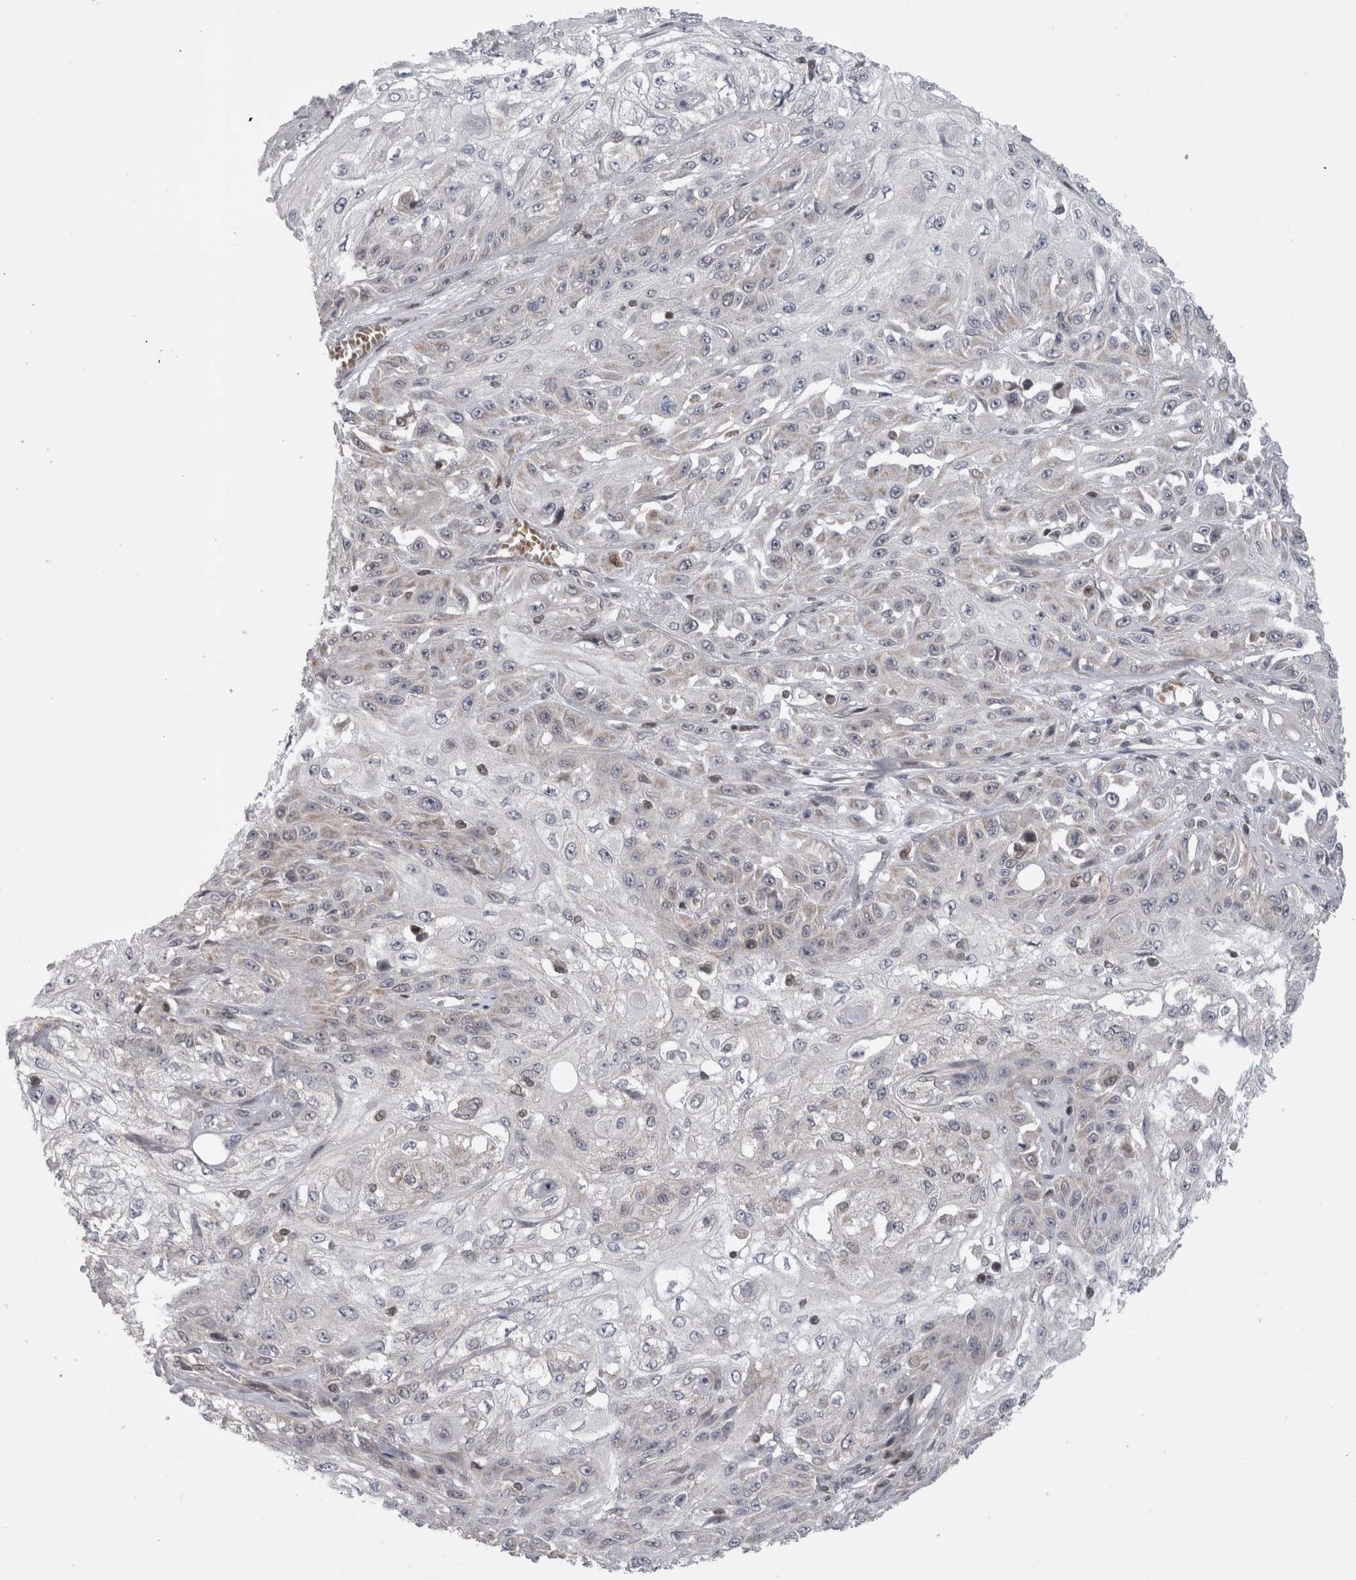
{"staining": {"intensity": "negative", "quantity": "none", "location": "none"}, "tissue": "skin cancer", "cell_type": "Tumor cells", "image_type": "cancer", "snomed": [{"axis": "morphology", "description": "Squamous cell carcinoma, NOS"}, {"axis": "morphology", "description": "Squamous cell carcinoma, metastatic, NOS"}, {"axis": "topography", "description": "Skin"}, {"axis": "topography", "description": "Lymph node"}], "caption": "Protein analysis of metastatic squamous cell carcinoma (skin) reveals no significant staining in tumor cells. (DAB (3,3'-diaminobenzidine) IHC, high magnification).", "gene": "DARS2", "patient": {"sex": "male", "age": 75}}